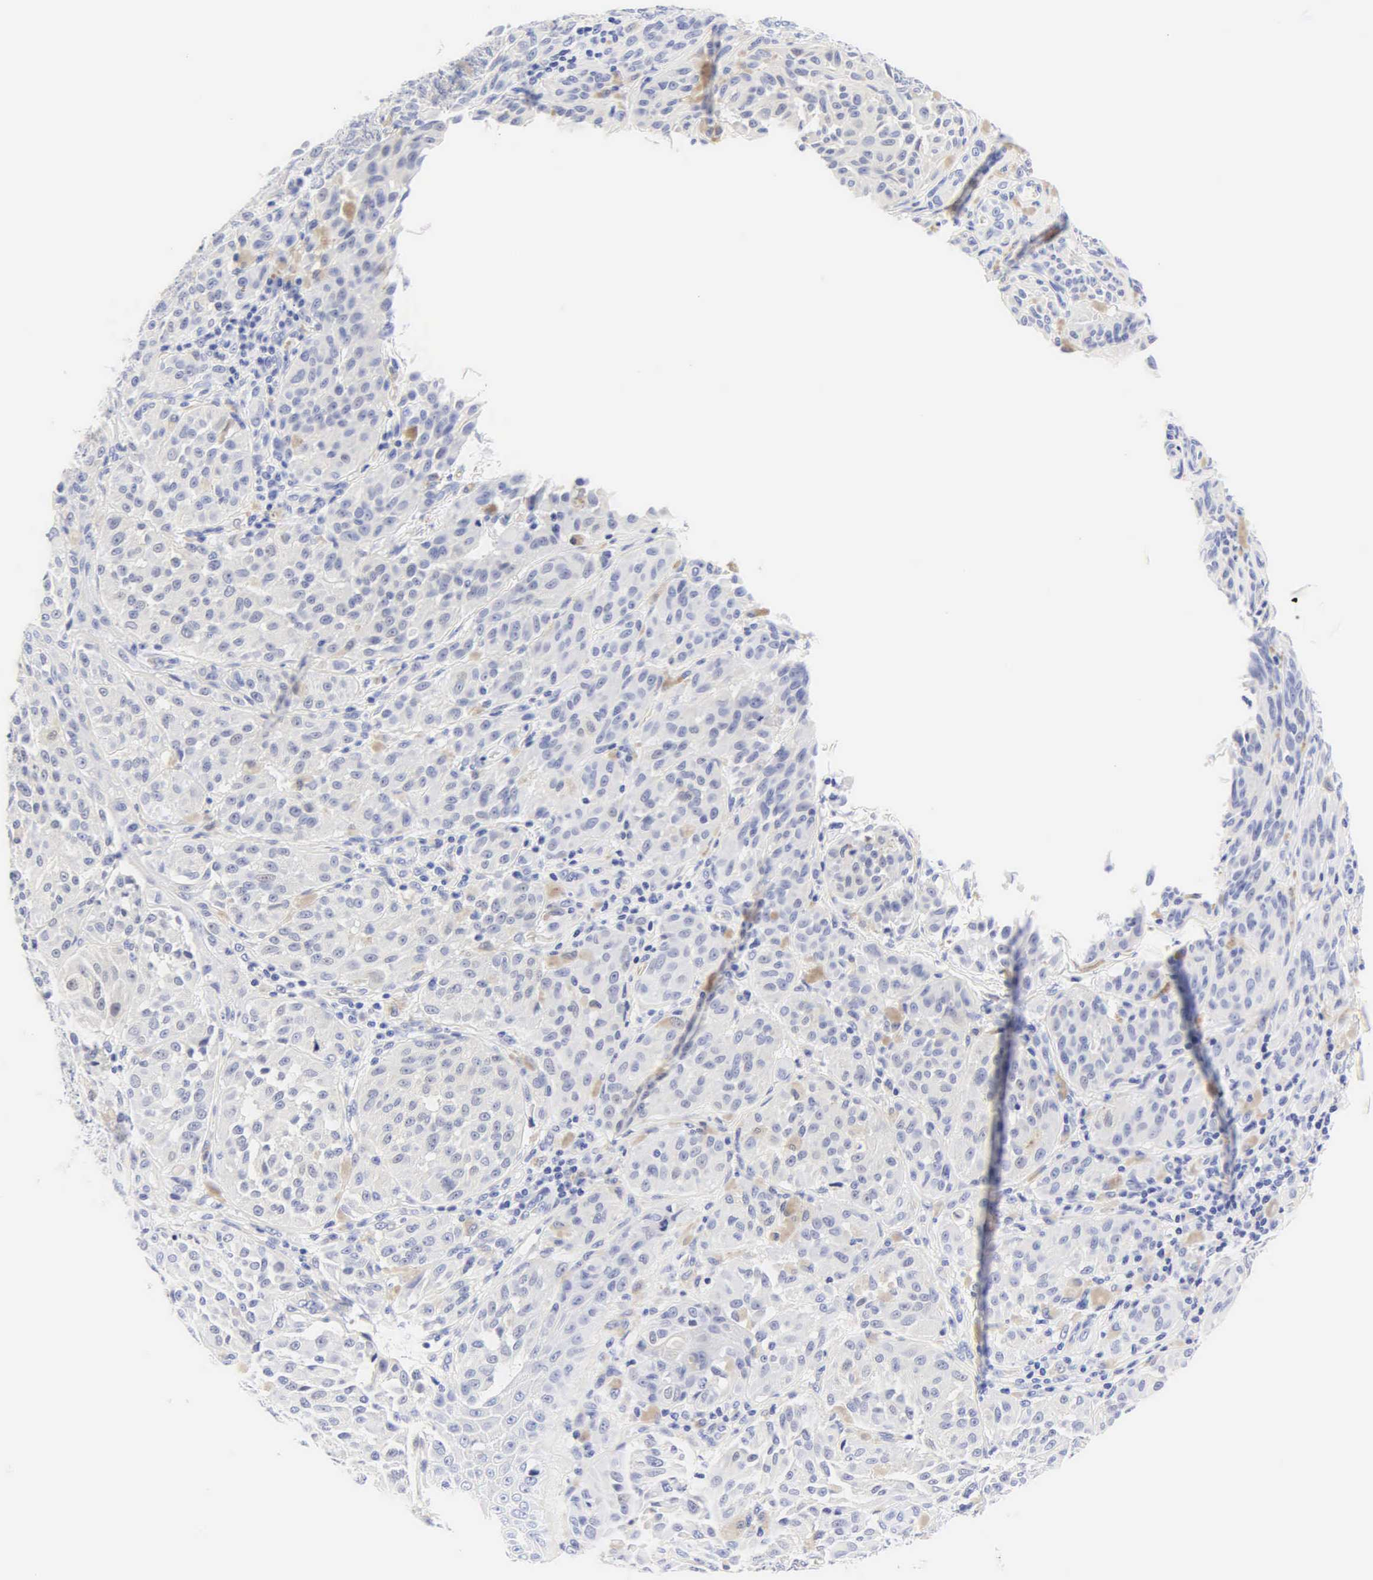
{"staining": {"intensity": "negative", "quantity": "none", "location": "none"}, "tissue": "melanoma", "cell_type": "Tumor cells", "image_type": "cancer", "snomed": [{"axis": "morphology", "description": "Malignant melanoma, NOS"}, {"axis": "topography", "description": "Skin"}], "caption": "DAB (3,3'-diaminobenzidine) immunohistochemical staining of human melanoma demonstrates no significant expression in tumor cells.", "gene": "KRT20", "patient": {"sex": "male", "age": 44}}